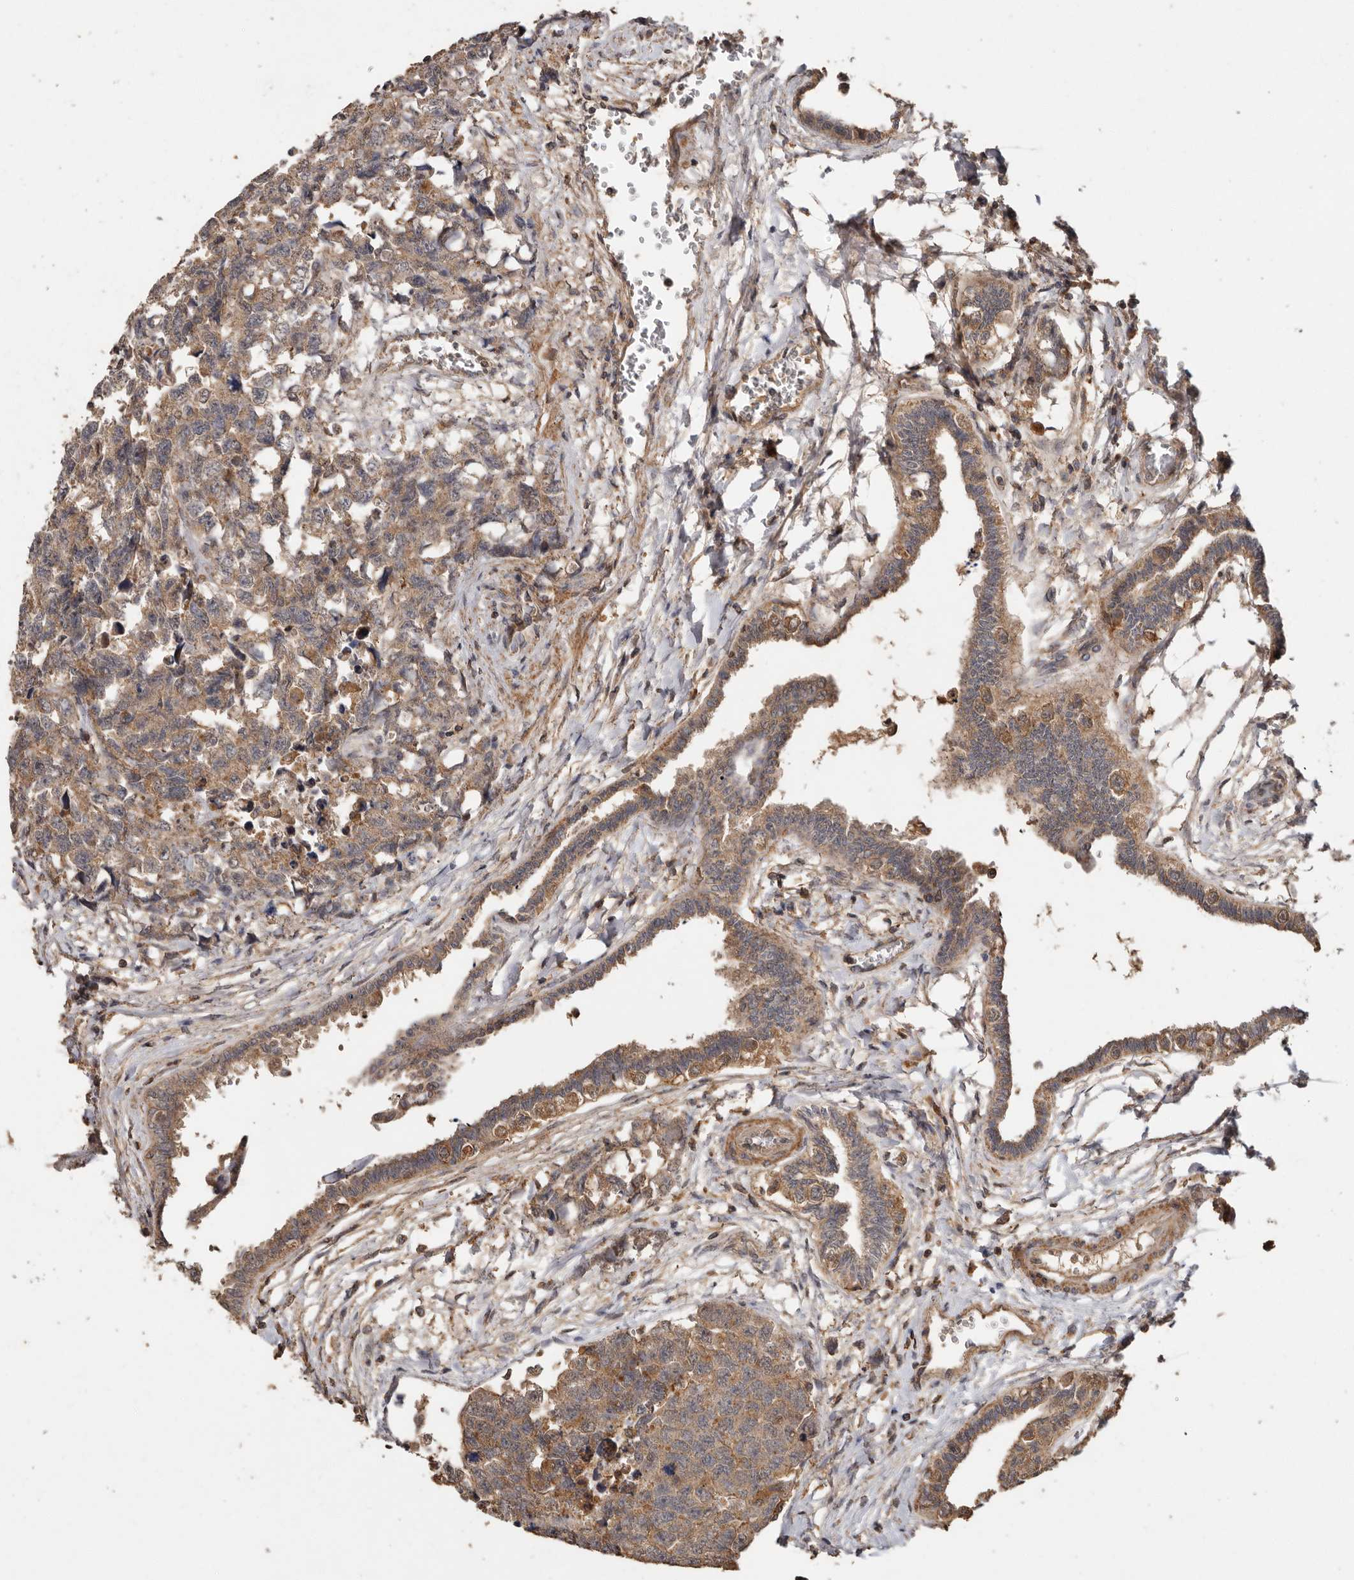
{"staining": {"intensity": "moderate", "quantity": ">75%", "location": "cytoplasmic/membranous"}, "tissue": "testis cancer", "cell_type": "Tumor cells", "image_type": "cancer", "snomed": [{"axis": "morphology", "description": "Carcinoma, Embryonal, NOS"}, {"axis": "topography", "description": "Testis"}], "caption": "This micrograph shows IHC staining of testis cancer (embryonal carcinoma), with medium moderate cytoplasmic/membranous staining in about >75% of tumor cells.", "gene": "RWDD1", "patient": {"sex": "male", "age": 31}}